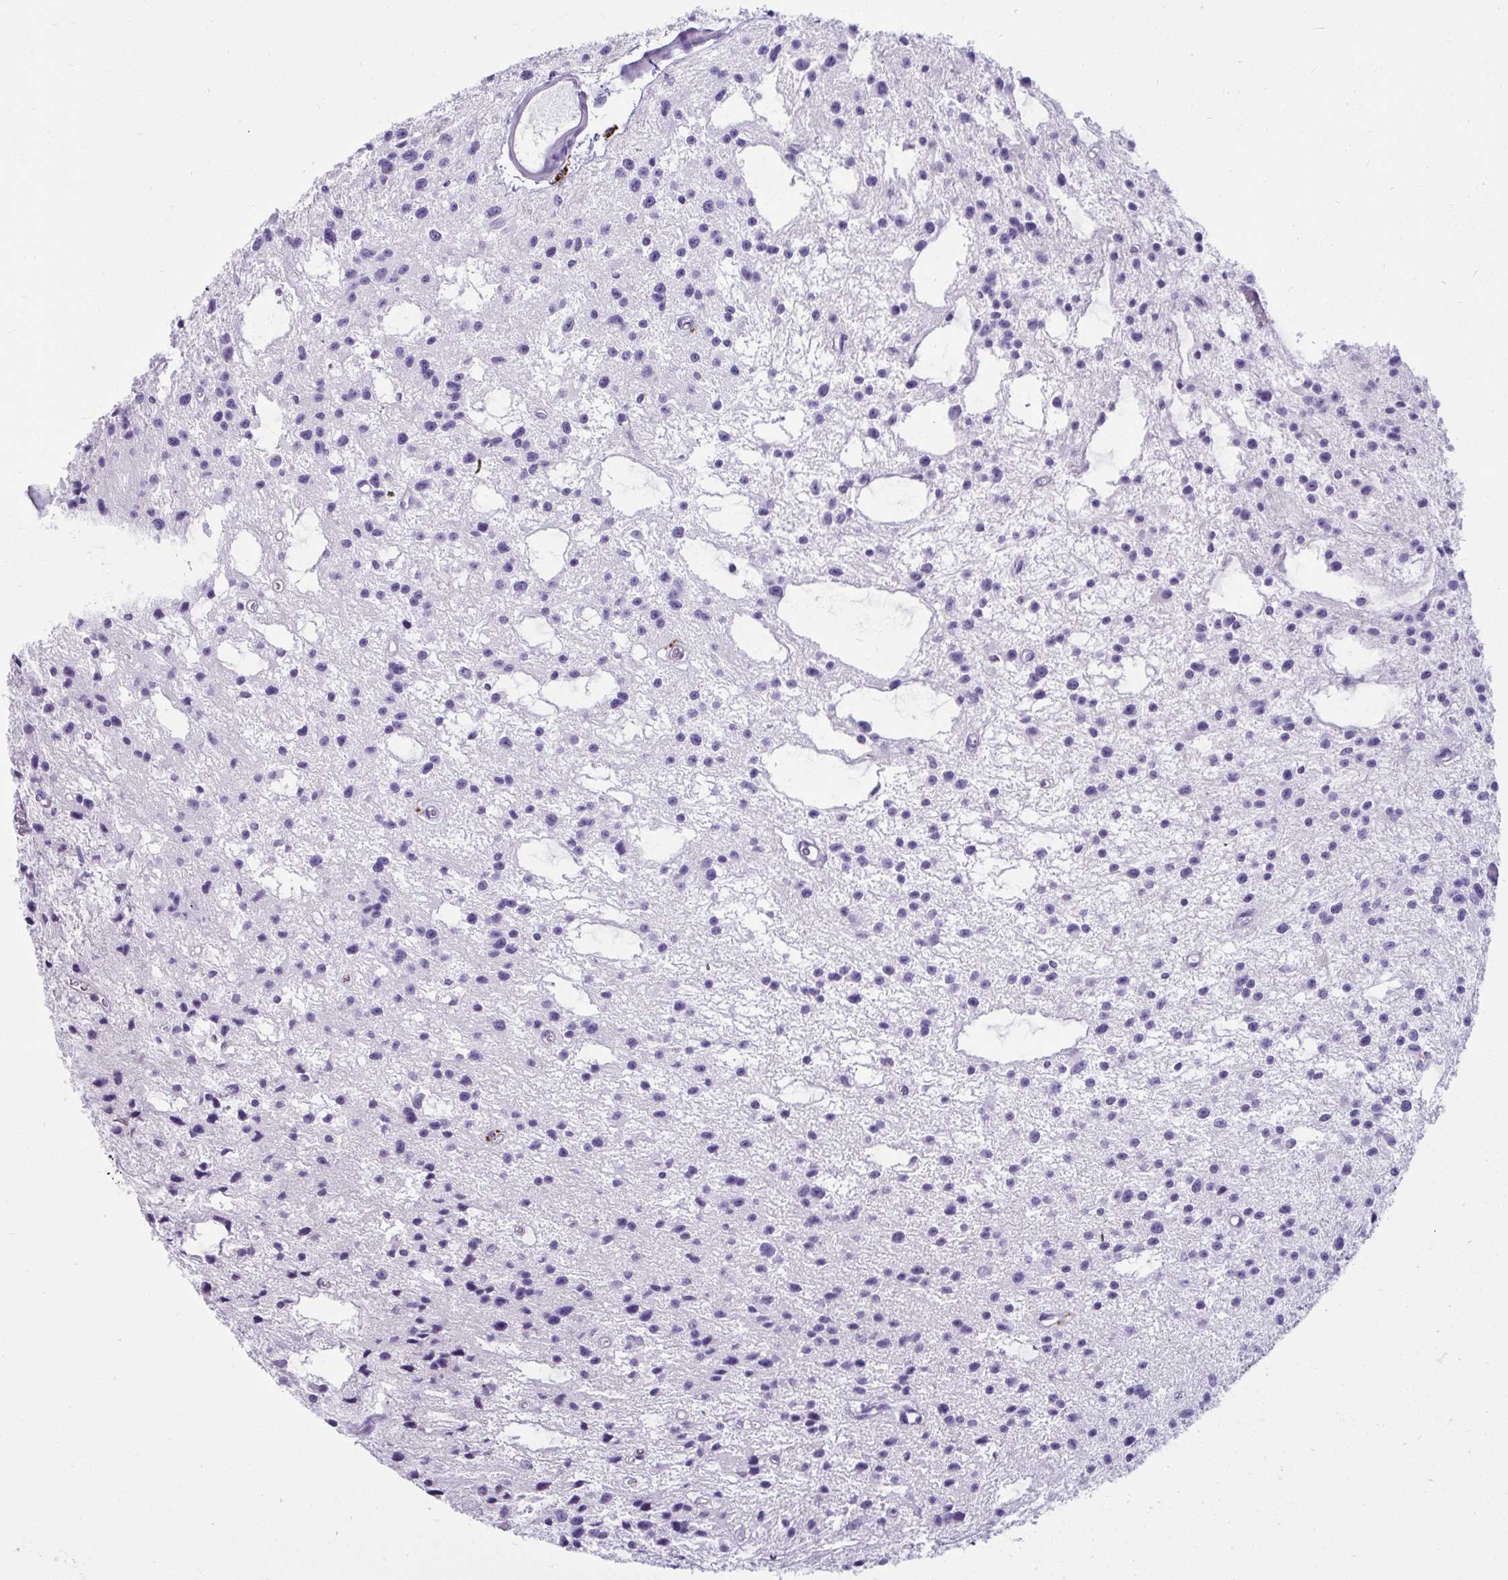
{"staining": {"intensity": "negative", "quantity": "none", "location": "none"}, "tissue": "glioma", "cell_type": "Tumor cells", "image_type": "cancer", "snomed": [{"axis": "morphology", "description": "Glioma, malignant, Low grade"}, {"axis": "topography", "description": "Brain"}], "caption": "Tumor cells are negative for brown protein staining in malignant glioma (low-grade).", "gene": "CTSZ", "patient": {"sex": "male", "age": 43}}